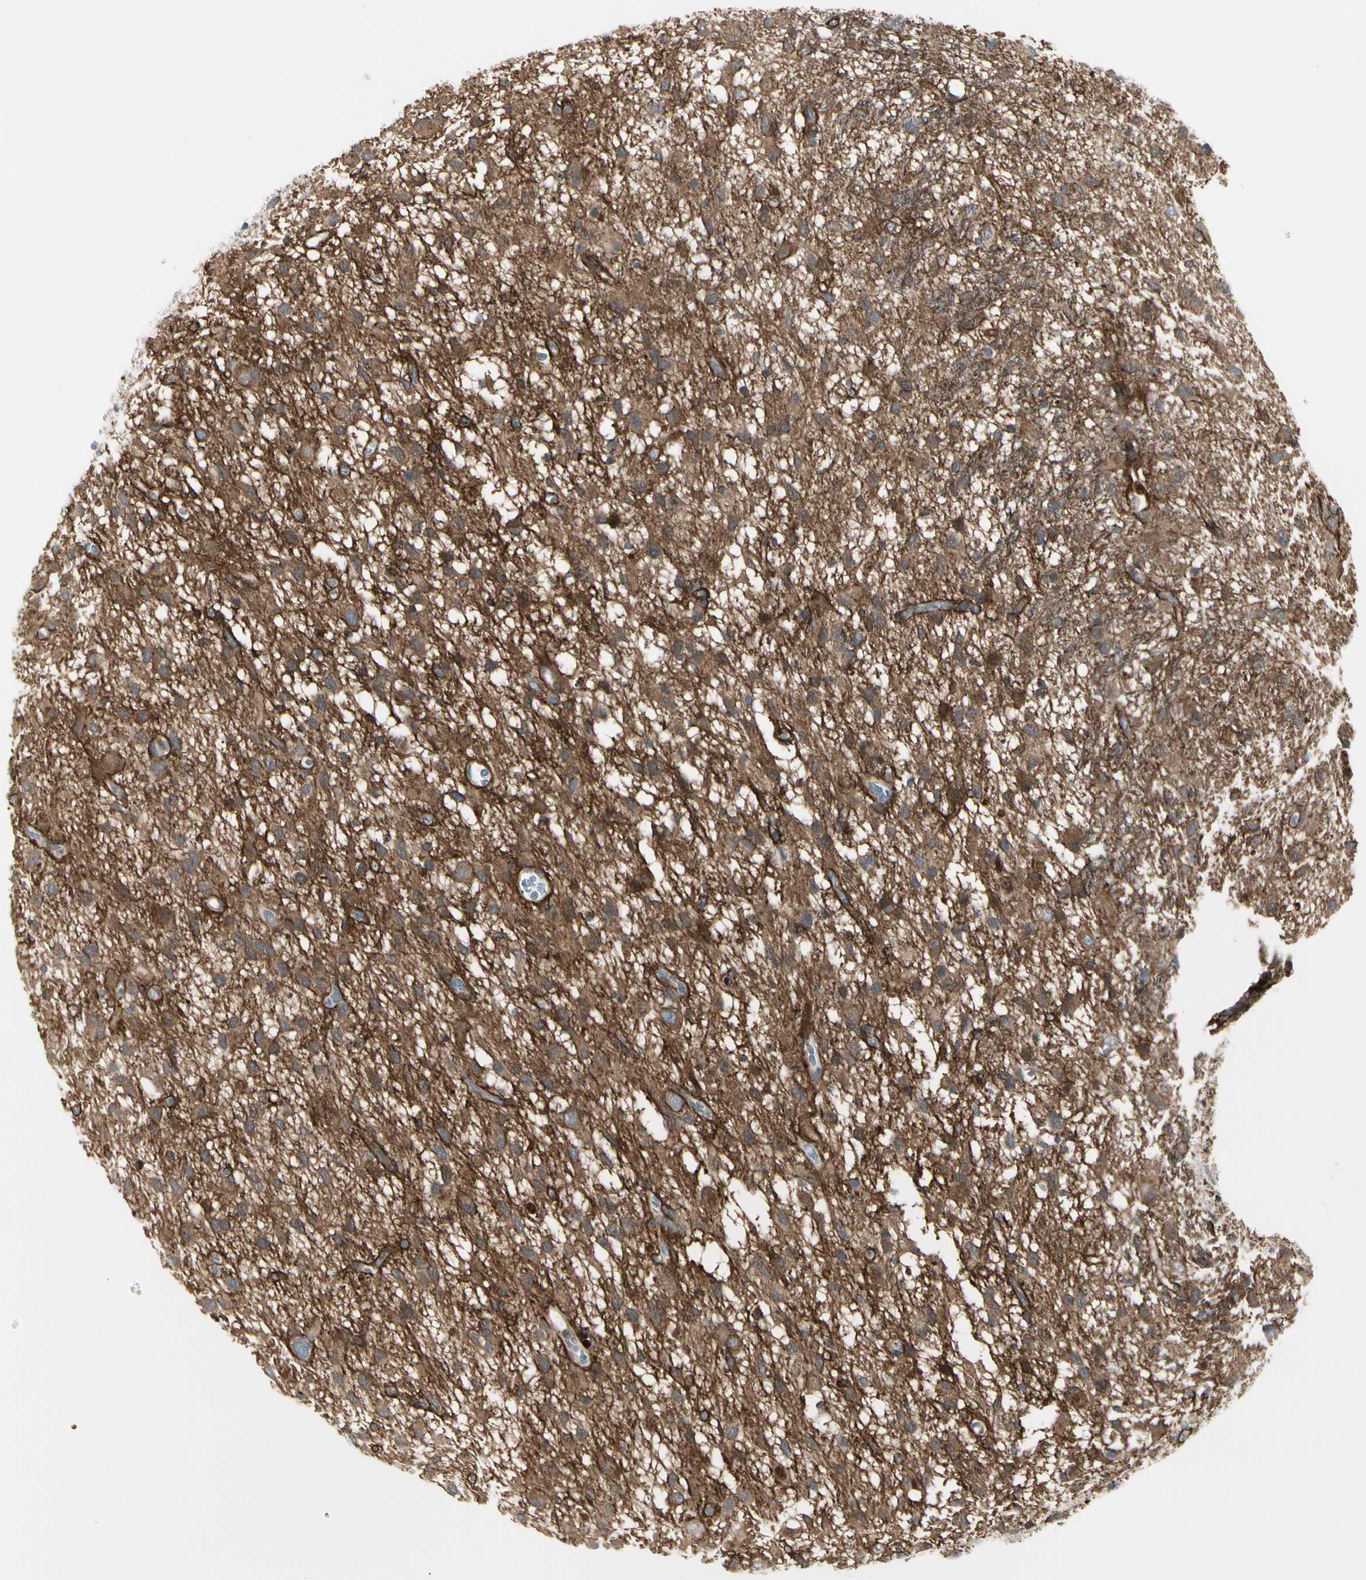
{"staining": {"intensity": "moderate", "quantity": ">75%", "location": "cytoplasmic/membranous"}, "tissue": "glioma", "cell_type": "Tumor cells", "image_type": "cancer", "snomed": [{"axis": "morphology", "description": "Glioma, malignant, Low grade"}, {"axis": "topography", "description": "Brain"}], "caption": "Tumor cells reveal moderate cytoplasmic/membranous staining in about >75% of cells in low-grade glioma (malignant). (DAB (3,3'-diaminobenzidine) IHC, brown staining for protein, blue staining for nuclei).", "gene": "GRN", "patient": {"sex": "male", "age": 77}}